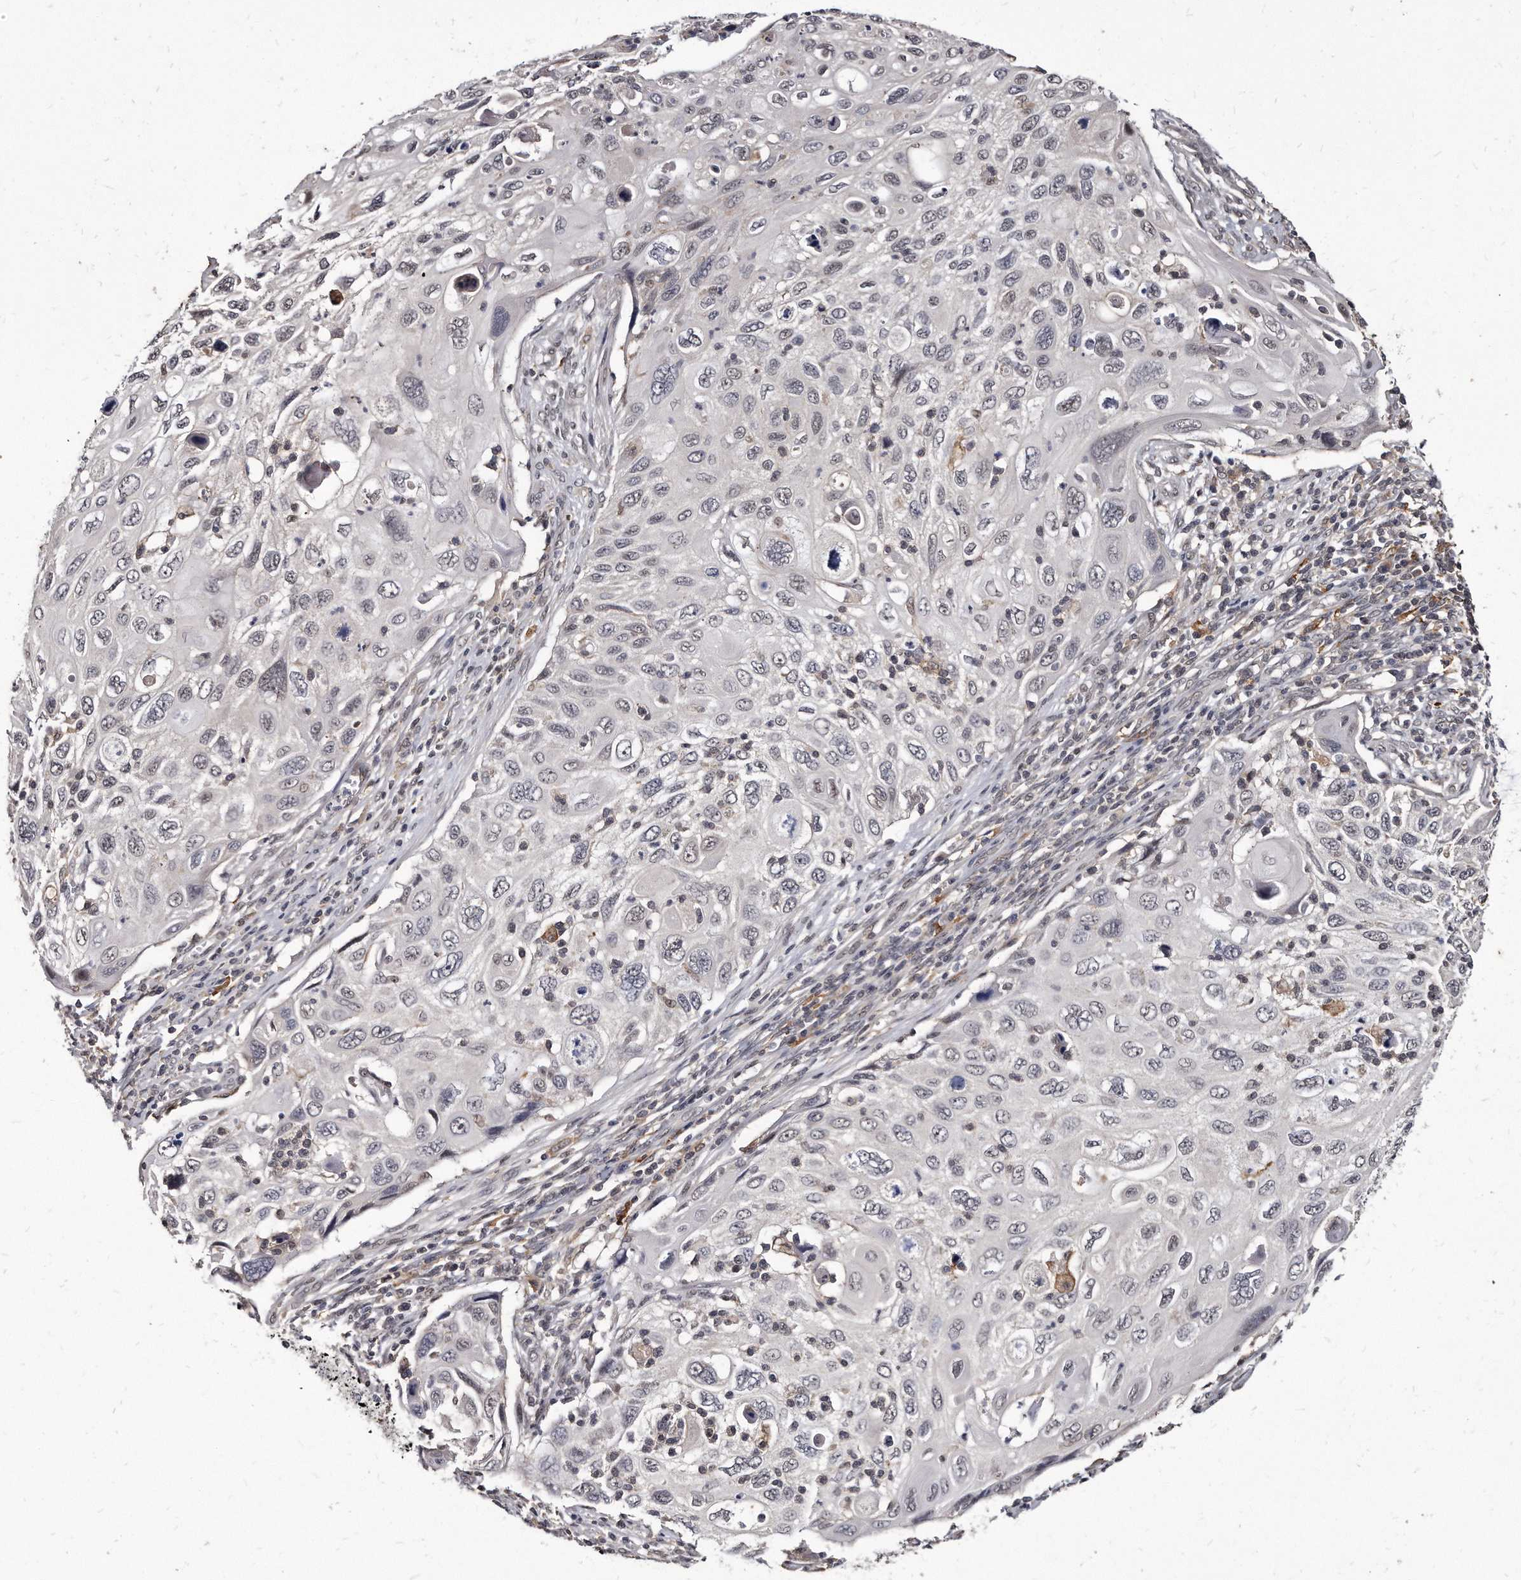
{"staining": {"intensity": "weak", "quantity": "<25%", "location": "nuclear"}, "tissue": "cervical cancer", "cell_type": "Tumor cells", "image_type": "cancer", "snomed": [{"axis": "morphology", "description": "Squamous cell carcinoma, NOS"}, {"axis": "topography", "description": "Cervix"}], "caption": "Cervical cancer (squamous cell carcinoma) was stained to show a protein in brown. There is no significant staining in tumor cells.", "gene": "KLHDC3", "patient": {"sex": "female", "age": 70}}